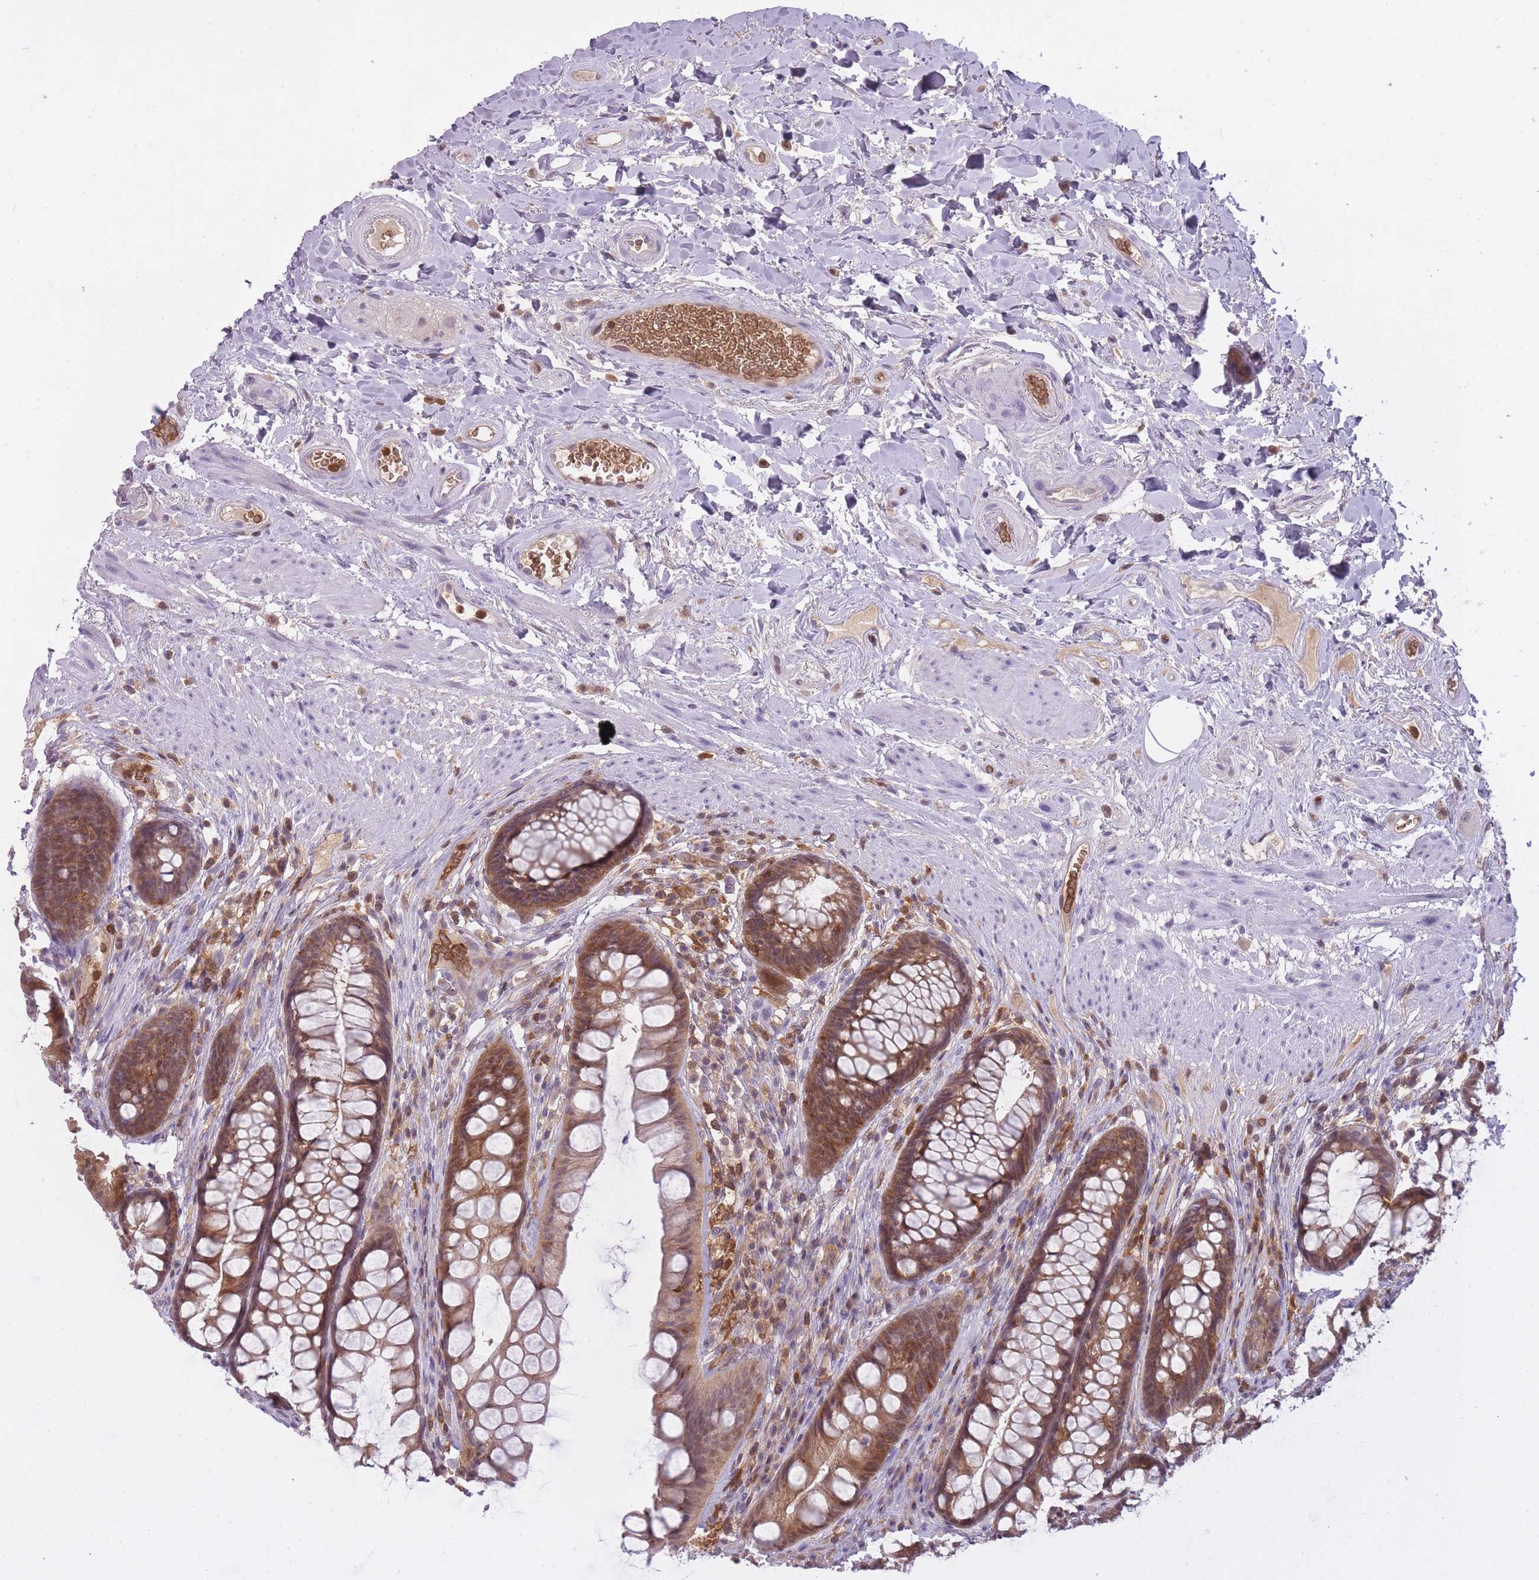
{"staining": {"intensity": "moderate", "quantity": ">75%", "location": "cytoplasmic/membranous,nuclear"}, "tissue": "rectum", "cell_type": "Glandular cells", "image_type": "normal", "snomed": [{"axis": "morphology", "description": "Normal tissue, NOS"}, {"axis": "topography", "description": "Rectum"}], "caption": "Moderate cytoplasmic/membranous,nuclear staining for a protein is seen in approximately >75% of glandular cells of benign rectum using immunohistochemistry.", "gene": "CXorf38", "patient": {"sex": "male", "age": 74}}